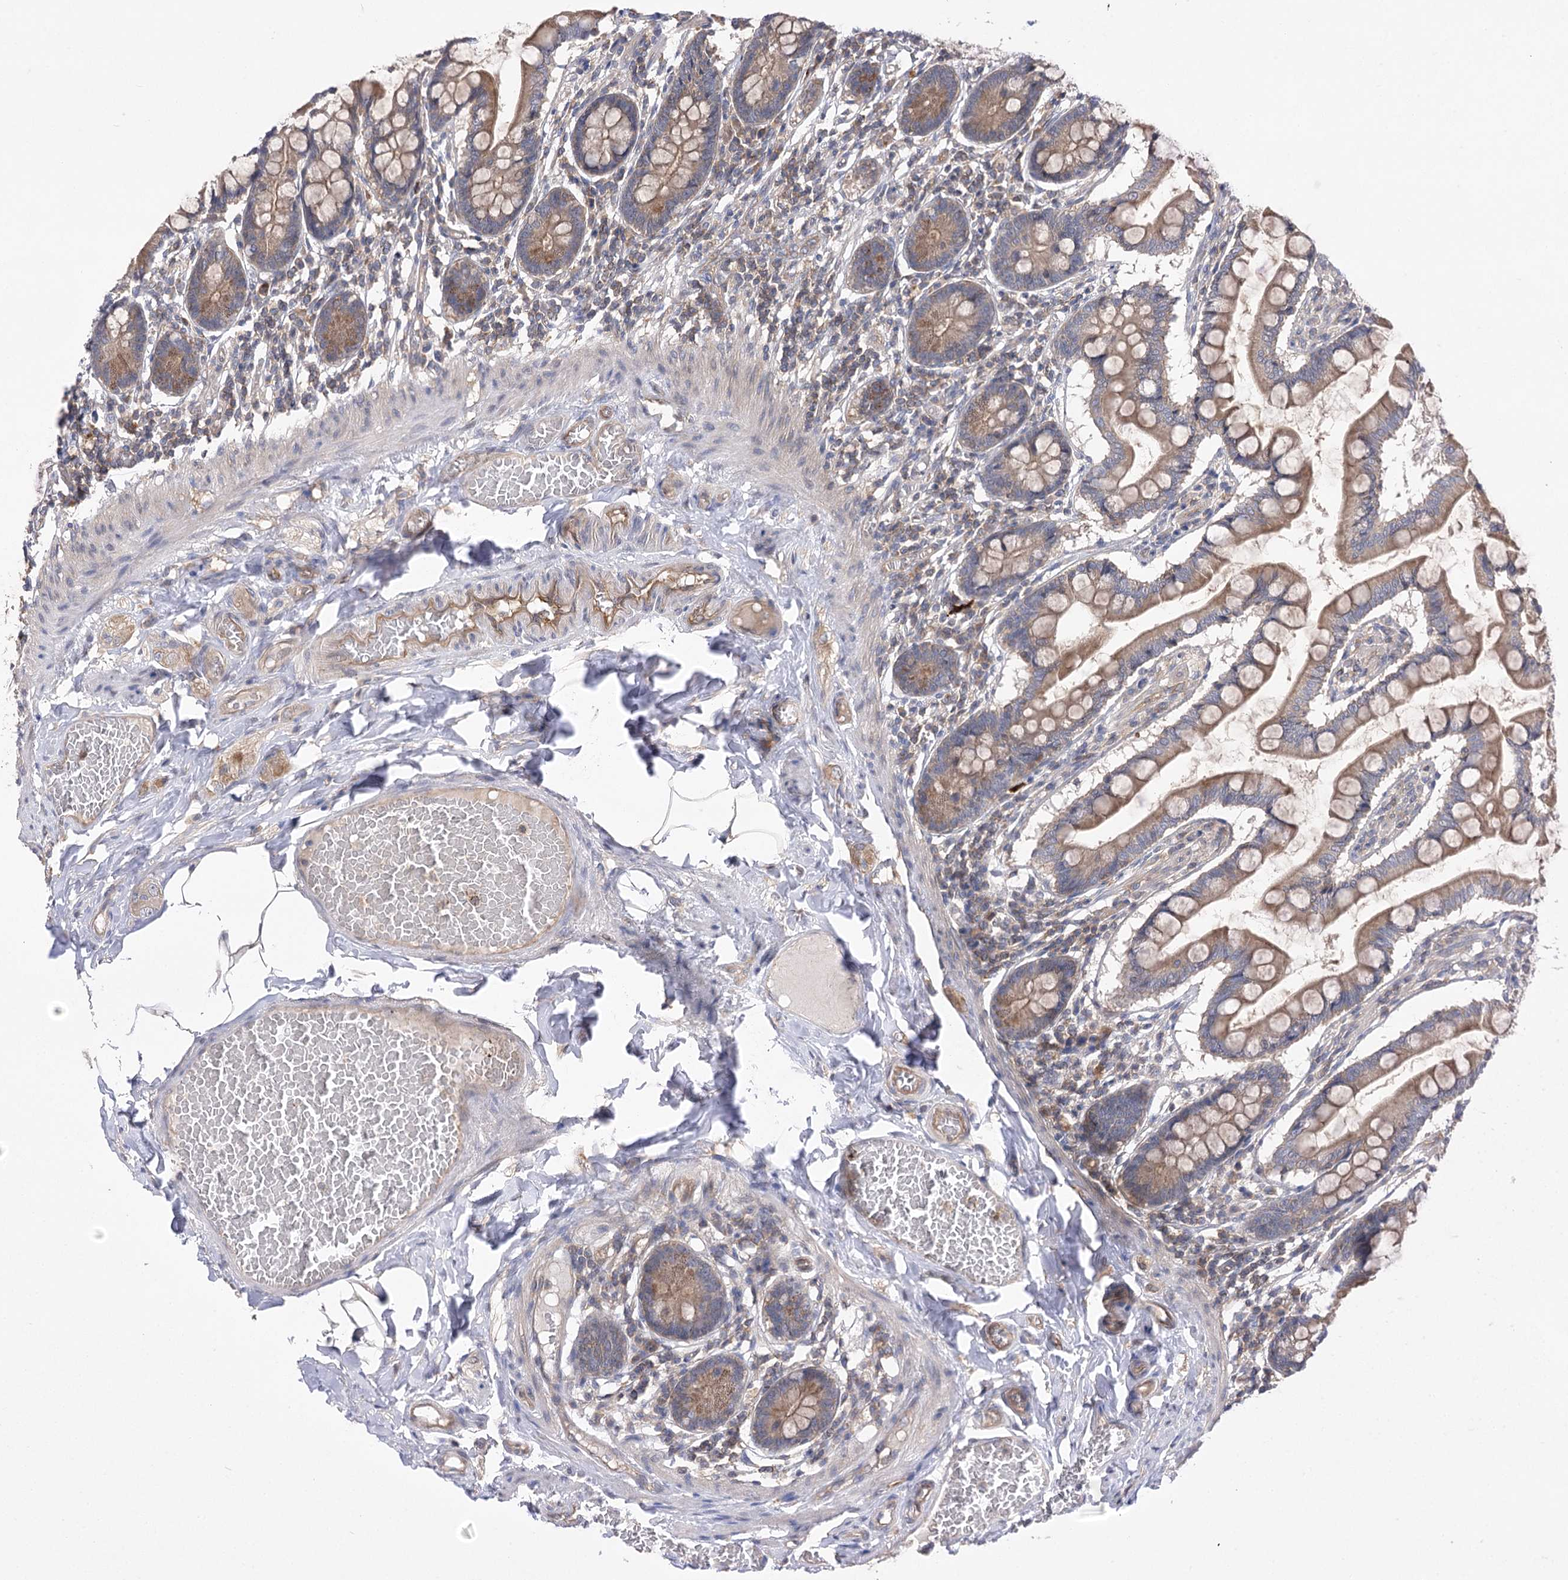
{"staining": {"intensity": "moderate", "quantity": ">75%", "location": "cytoplasmic/membranous"}, "tissue": "small intestine", "cell_type": "Glandular cells", "image_type": "normal", "snomed": [{"axis": "morphology", "description": "Normal tissue, NOS"}, {"axis": "topography", "description": "Small intestine"}], "caption": "Immunohistochemical staining of benign human small intestine exhibits moderate cytoplasmic/membranous protein staining in approximately >75% of glandular cells.", "gene": "BCR", "patient": {"sex": "male", "age": 41}}